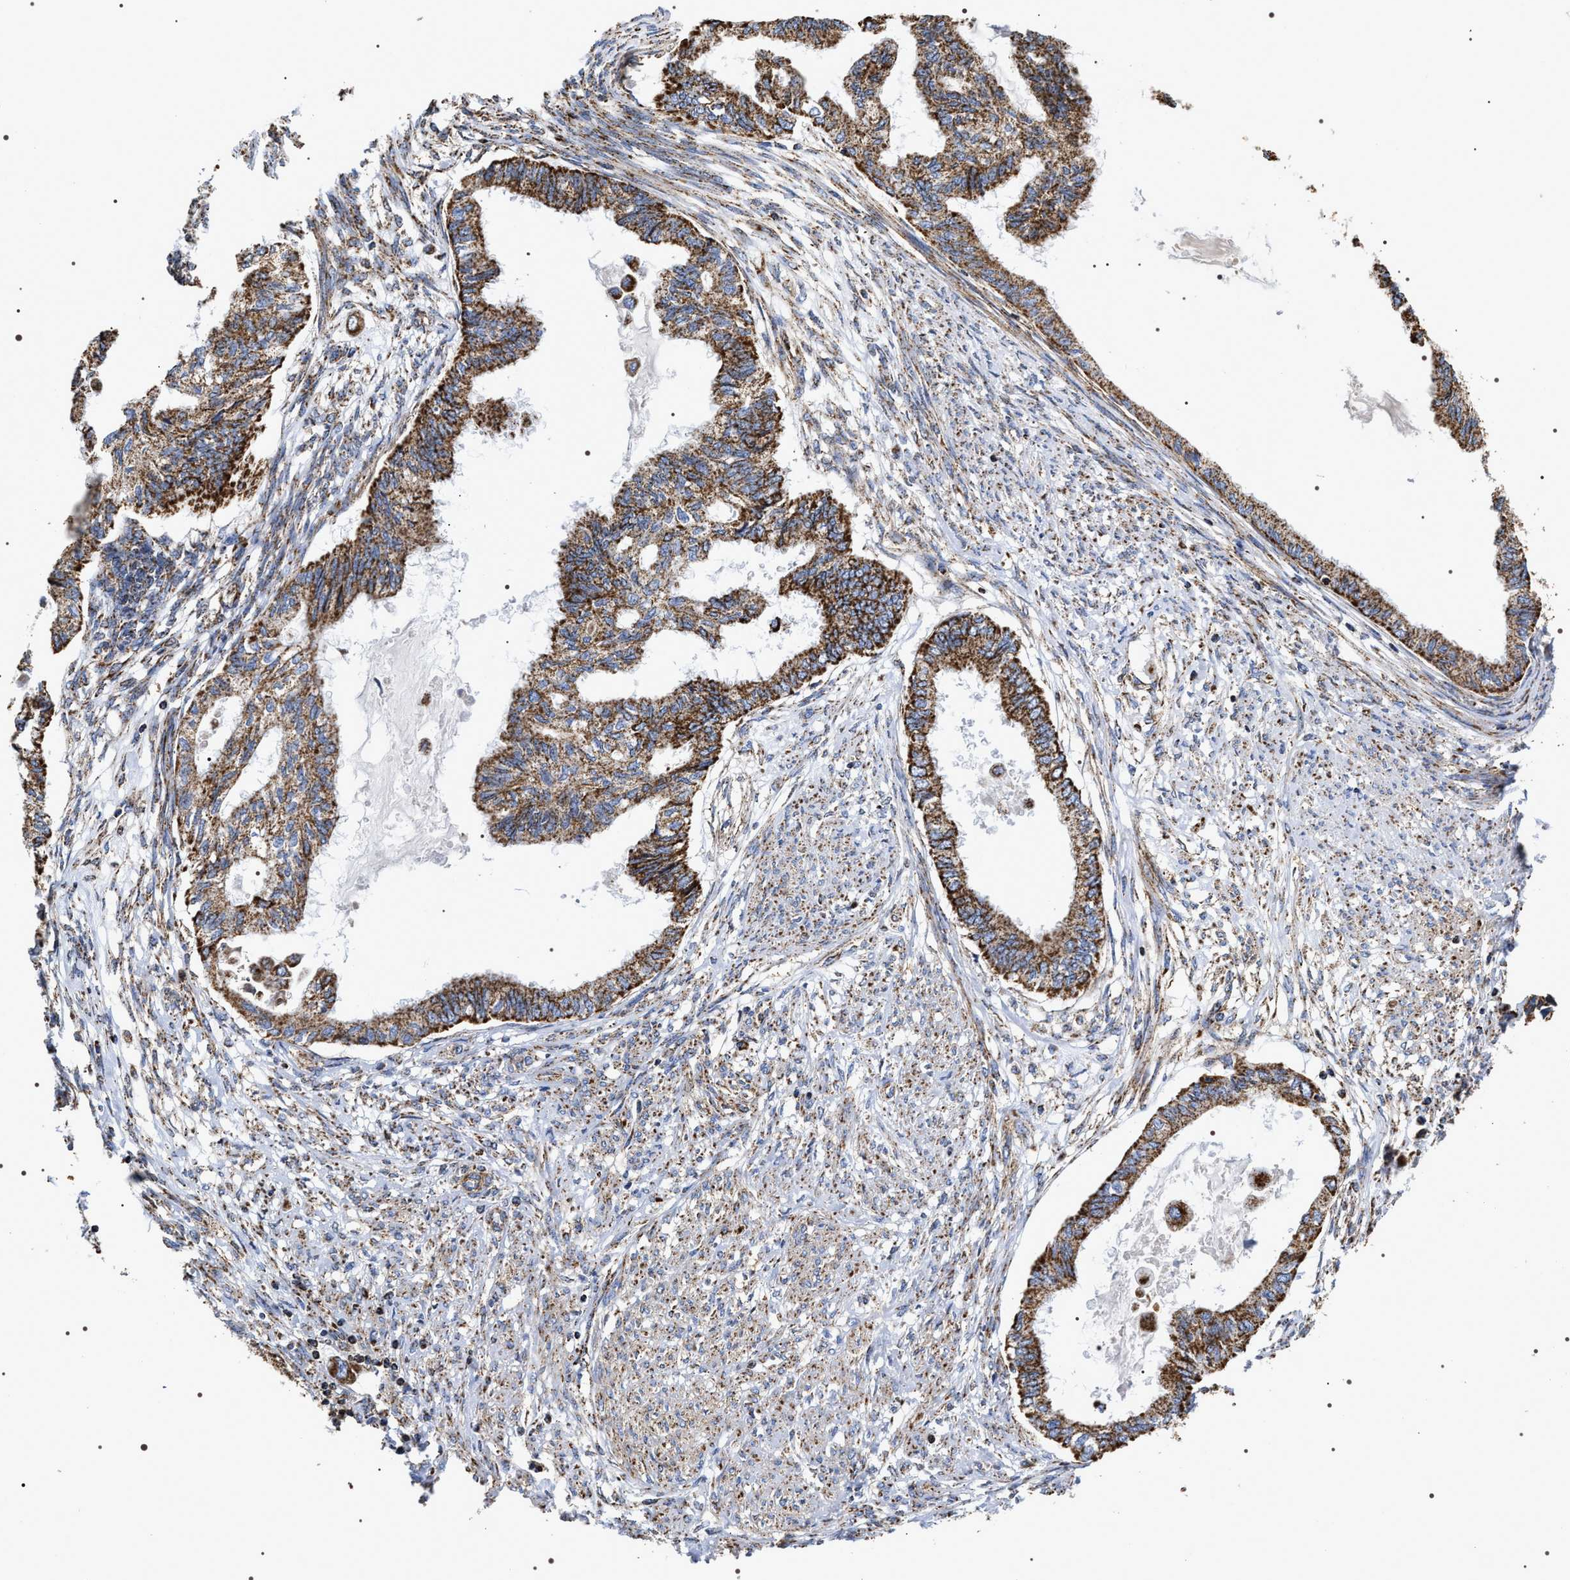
{"staining": {"intensity": "strong", "quantity": ">75%", "location": "cytoplasmic/membranous"}, "tissue": "cervical cancer", "cell_type": "Tumor cells", "image_type": "cancer", "snomed": [{"axis": "morphology", "description": "Normal tissue, NOS"}, {"axis": "morphology", "description": "Adenocarcinoma, NOS"}, {"axis": "topography", "description": "Cervix"}, {"axis": "topography", "description": "Endometrium"}], "caption": "There is high levels of strong cytoplasmic/membranous staining in tumor cells of cervical cancer, as demonstrated by immunohistochemical staining (brown color).", "gene": "COG5", "patient": {"sex": "female", "age": 86}}